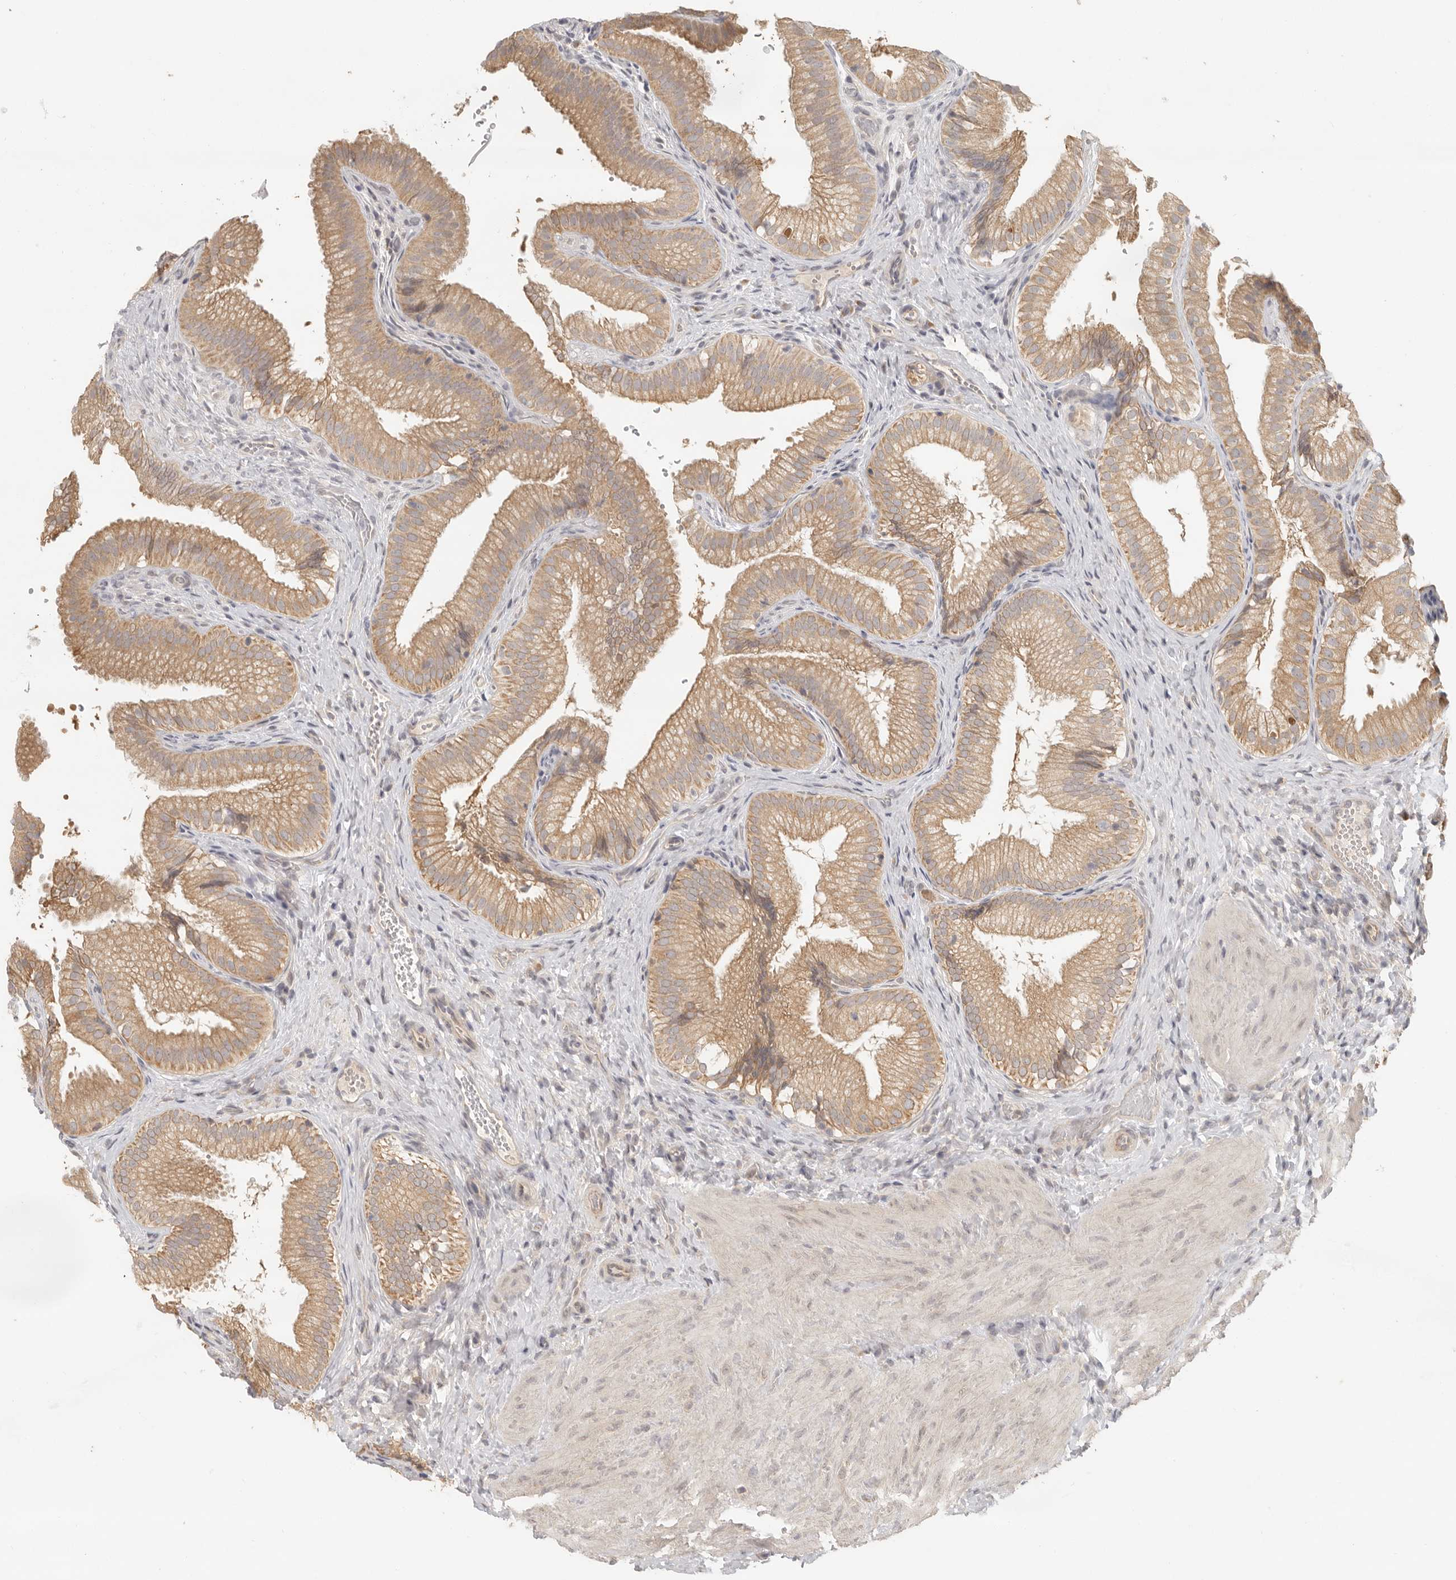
{"staining": {"intensity": "moderate", "quantity": ">75%", "location": "cytoplasmic/membranous"}, "tissue": "gallbladder", "cell_type": "Glandular cells", "image_type": "normal", "snomed": [{"axis": "morphology", "description": "Normal tissue, NOS"}, {"axis": "topography", "description": "Gallbladder"}], "caption": "DAB (3,3'-diaminobenzidine) immunohistochemical staining of unremarkable human gallbladder shows moderate cytoplasmic/membranous protein expression in approximately >75% of glandular cells.", "gene": "AHDC1", "patient": {"sex": "female", "age": 30}}